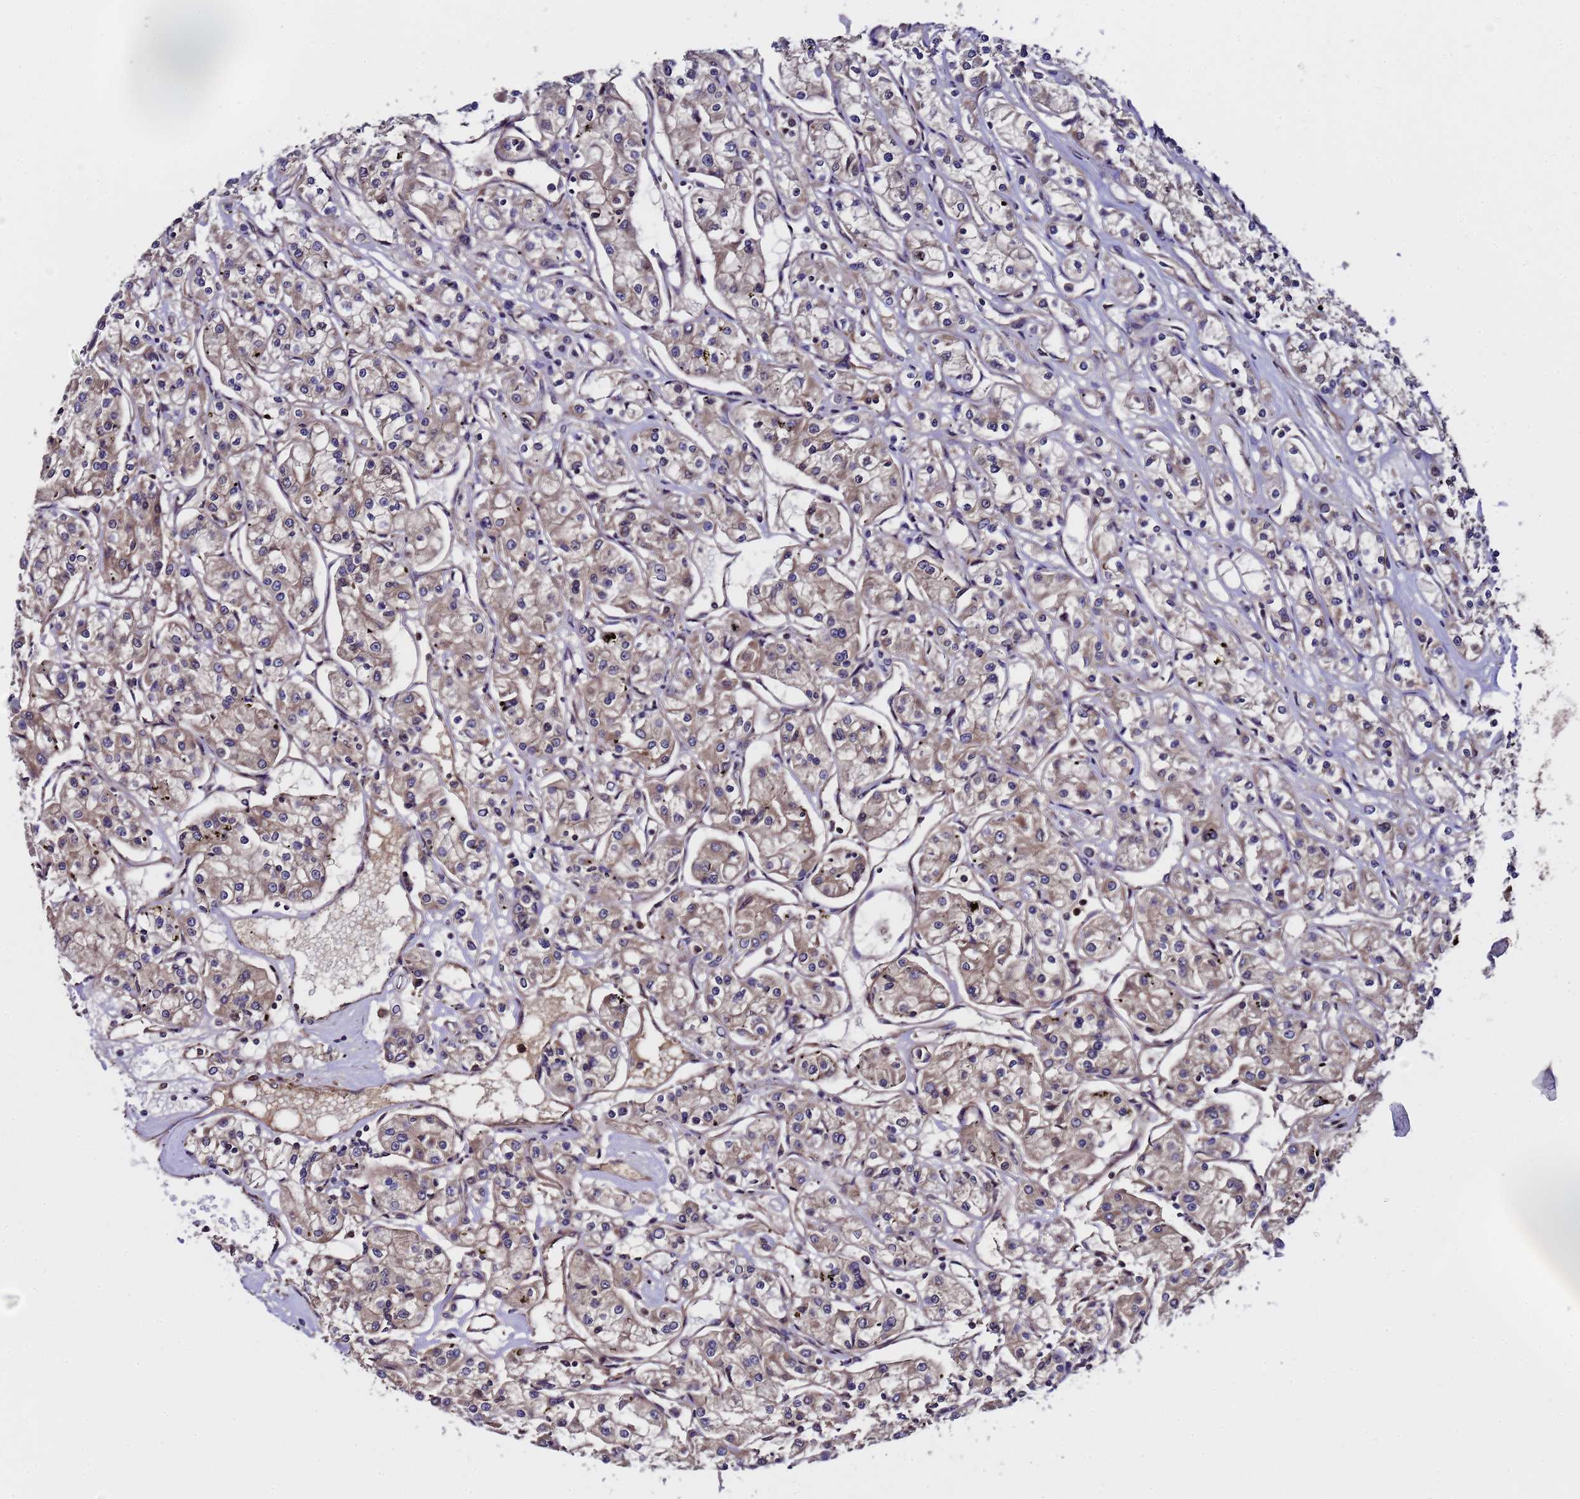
{"staining": {"intensity": "weak", "quantity": "25%-75%", "location": "cytoplasmic/membranous"}, "tissue": "renal cancer", "cell_type": "Tumor cells", "image_type": "cancer", "snomed": [{"axis": "morphology", "description": "Adenocarcinoma, NOS"}, {"axis": "topography", "description": "Kidney"}], "caption": "Human adenocarcinoma (renal) stained with a protein marker shows weak staining in tumor cells.", "gene": "GSTCD", "patient": {"sex": "female", "age": 59}}